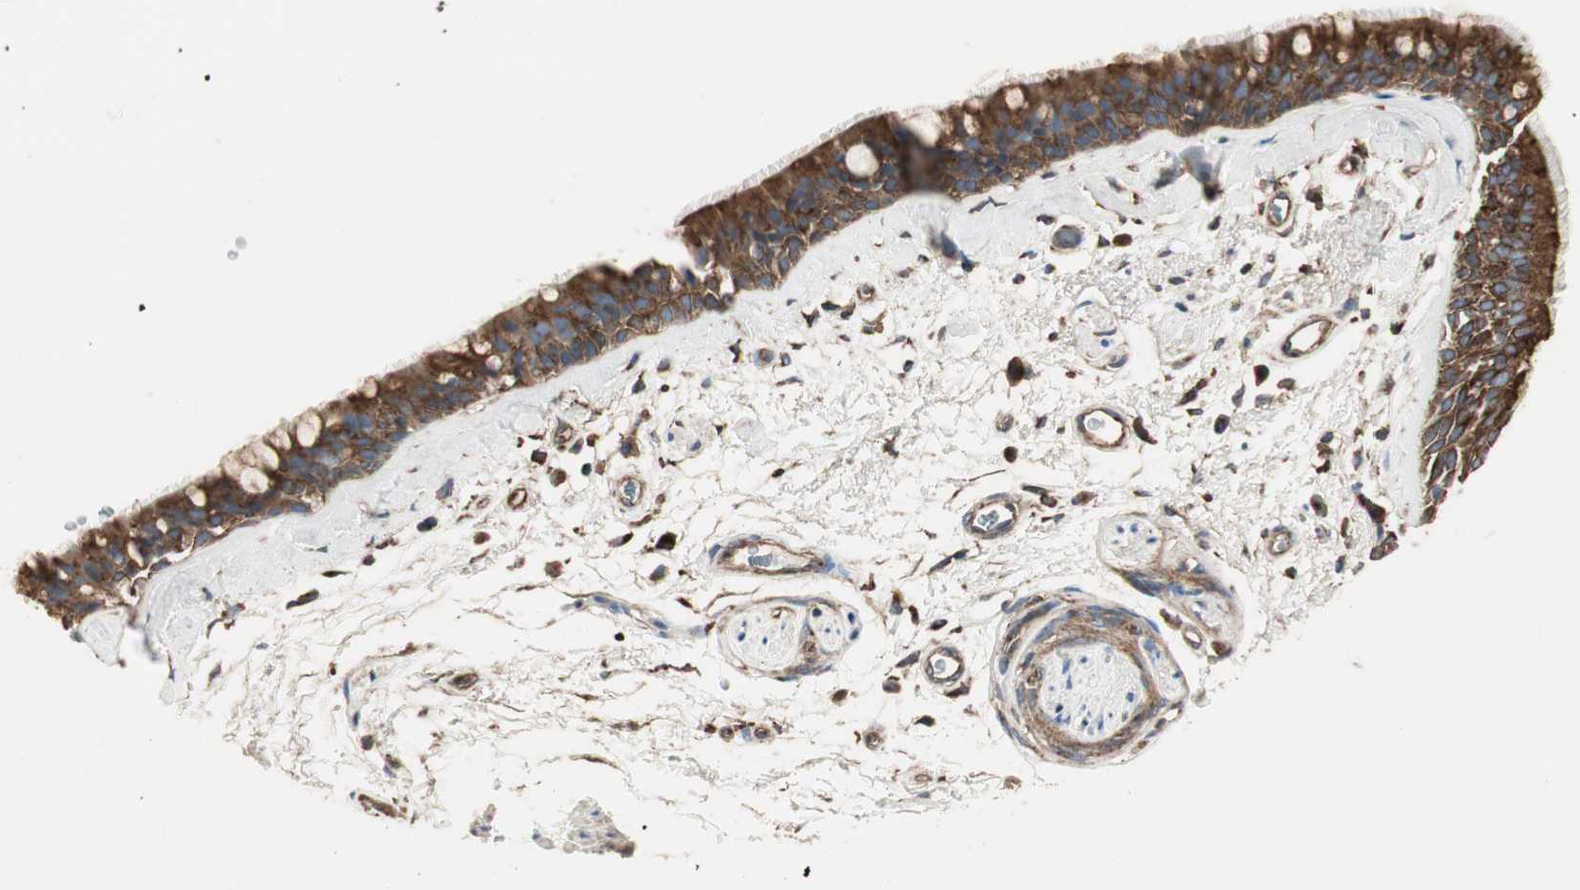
{"staining": {"intensity": "strong", "quantity": ">75%", "location": "cytoplasmic/membranous"}, "tissue": "bronchus", "cell_type": "Respiratory epithelial cells", "image_type": "normal", "snomed": [{"axis": "morphology", "description": "Normal tissue, NOS"}, {"axis": "morphology", "description": "Adenocarcinoma, NOS"}, {"axis": "topography", "description": "Bronchus"}, {"axis": "topography", "description": "Lung"}], "caption": "Bronchus stained with a brown dye shows strong cytoplasmic/membranous positive staining in approximately >75% of respiratory epithelial cells.", "gene": "H6PD", "patient": {"sex": "female", "age": 54}}